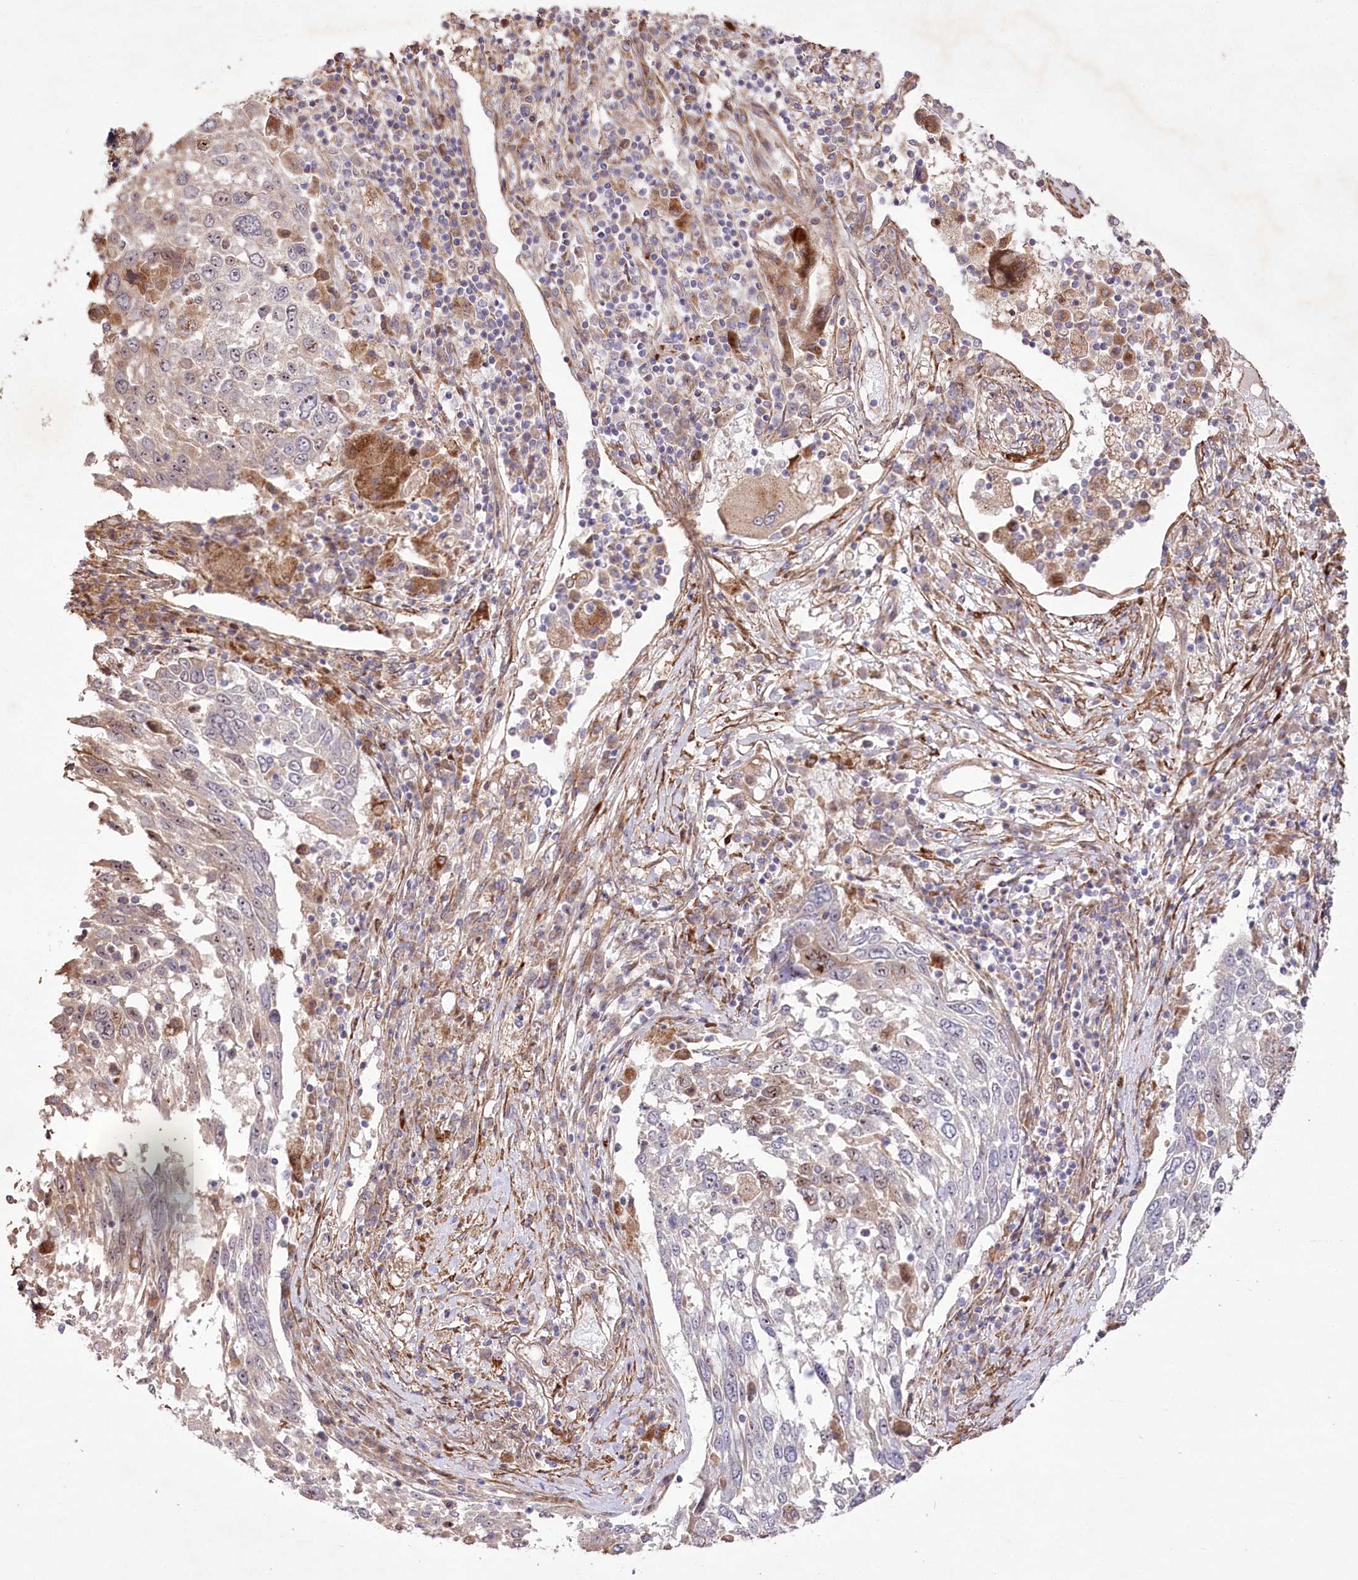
{"staining": {"intensity": "weak", "quantity": "<25%", "location": "cytoplasmic/membranous"}, "tissue": "lung cancer", "cell_type": "Tumor cells", "image_type": "cancer", "snomed": [{"axis": "morphology", "description": "Squamous cell carcinoma, NOS"}, {"axis": "topography", "description": "Lung"}], "caption": "Lung squamous cell carcinoma was stained to show a protein in brown. There is no significant staining in tumor cells. Nuclei are stained in blue.", "gene": "RNF24", "patient": {"sex": "male", "age": 65}}